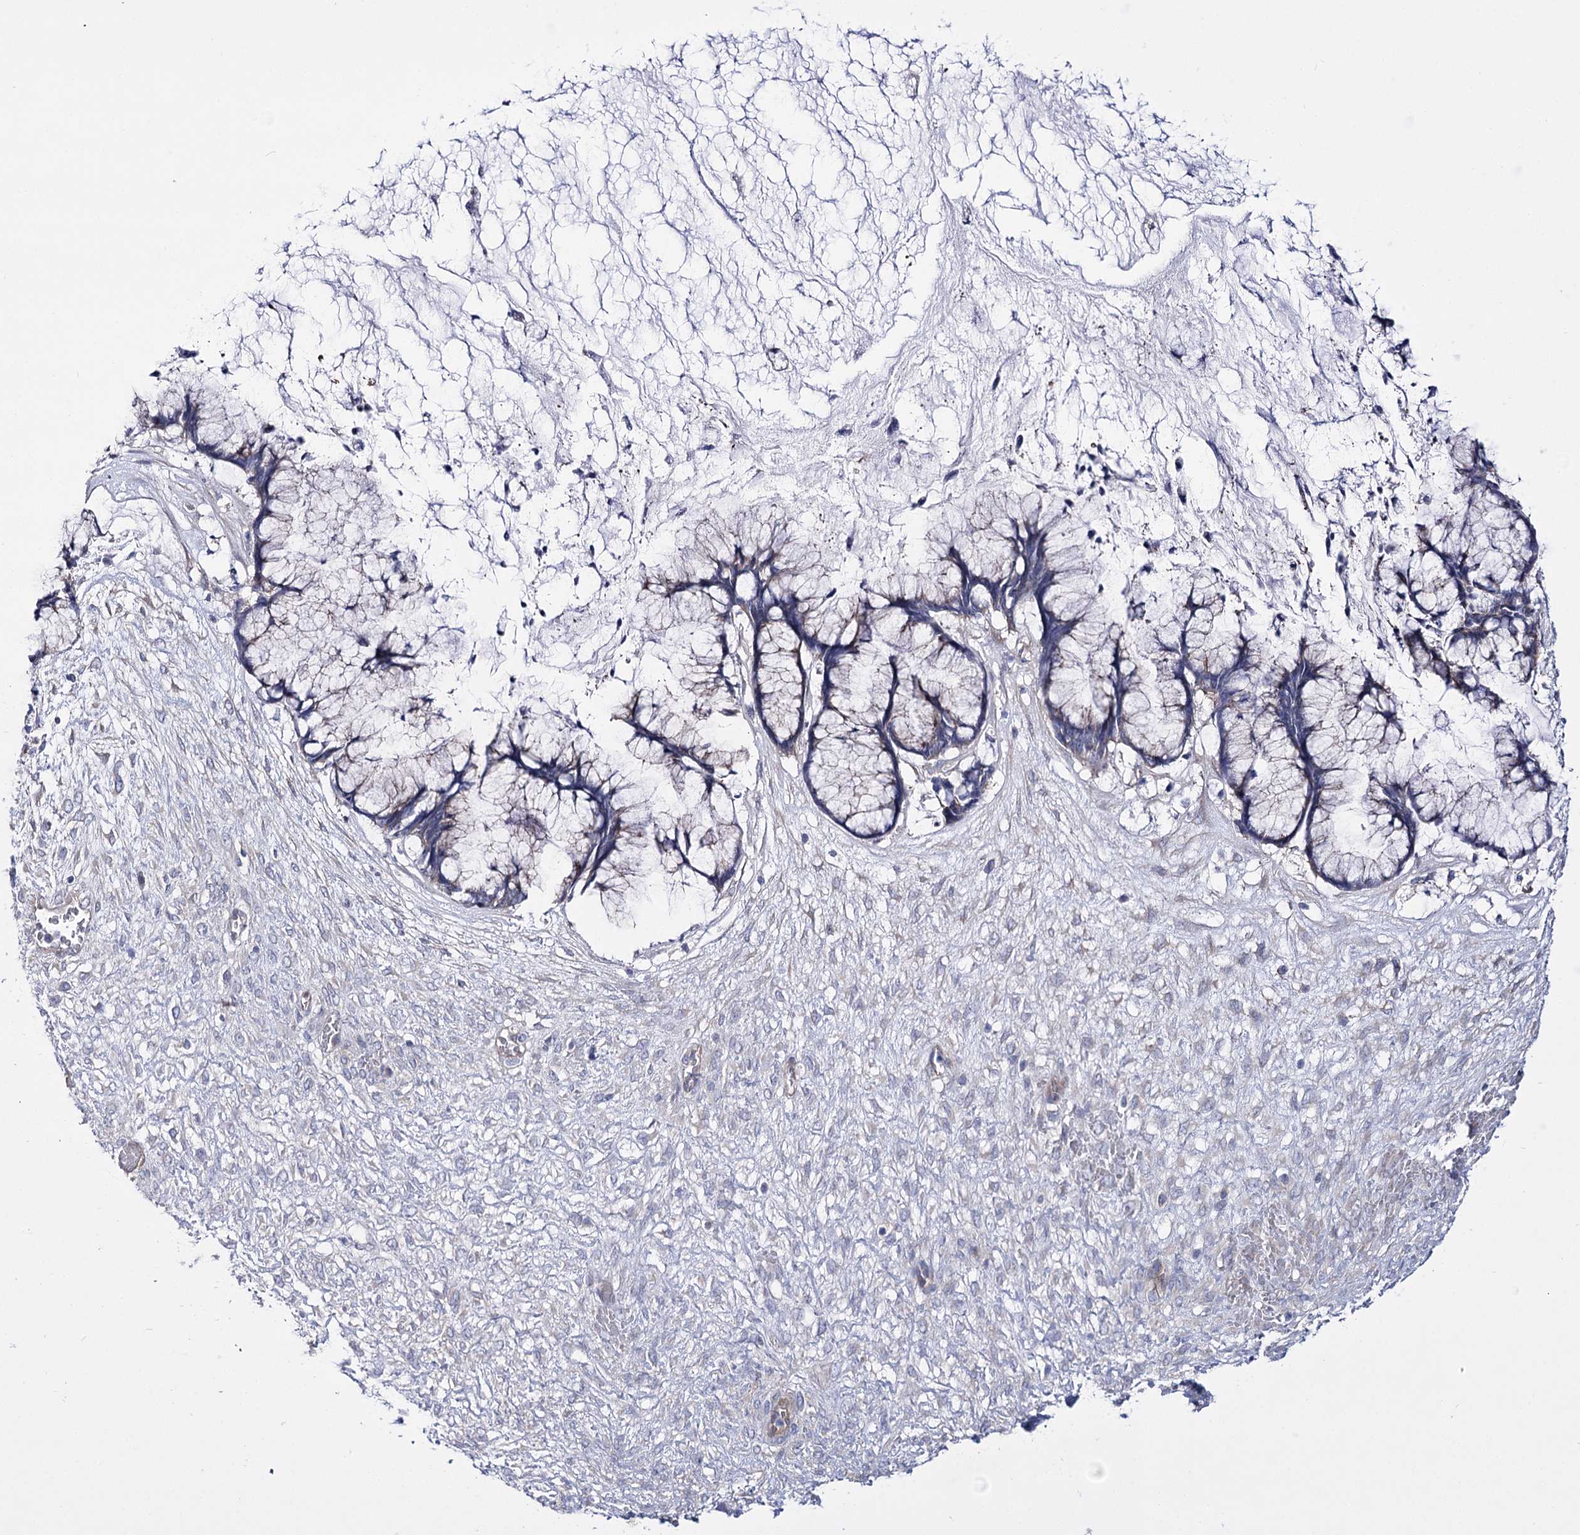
{"staining": {"intensity": "negative", "quantity": "none", "location": "none"}, "tissue": "ovarian cancer", "cell_type": "Tumor cells", "image_type": "cancer", "snomed": [{"axis": "morphology", "description": "Cystadenocarcinoma, mucinous, NOS"}, {"axis": "topography", "description": "Ovary"}], "caption": "Immunohistochemistry histopathology image of human ovarian cancer stained for a protein (brown), which reveals no staining in tumor cells.", "gene": "LRRC34", "patient": {"sex": "female", "age": 42}}